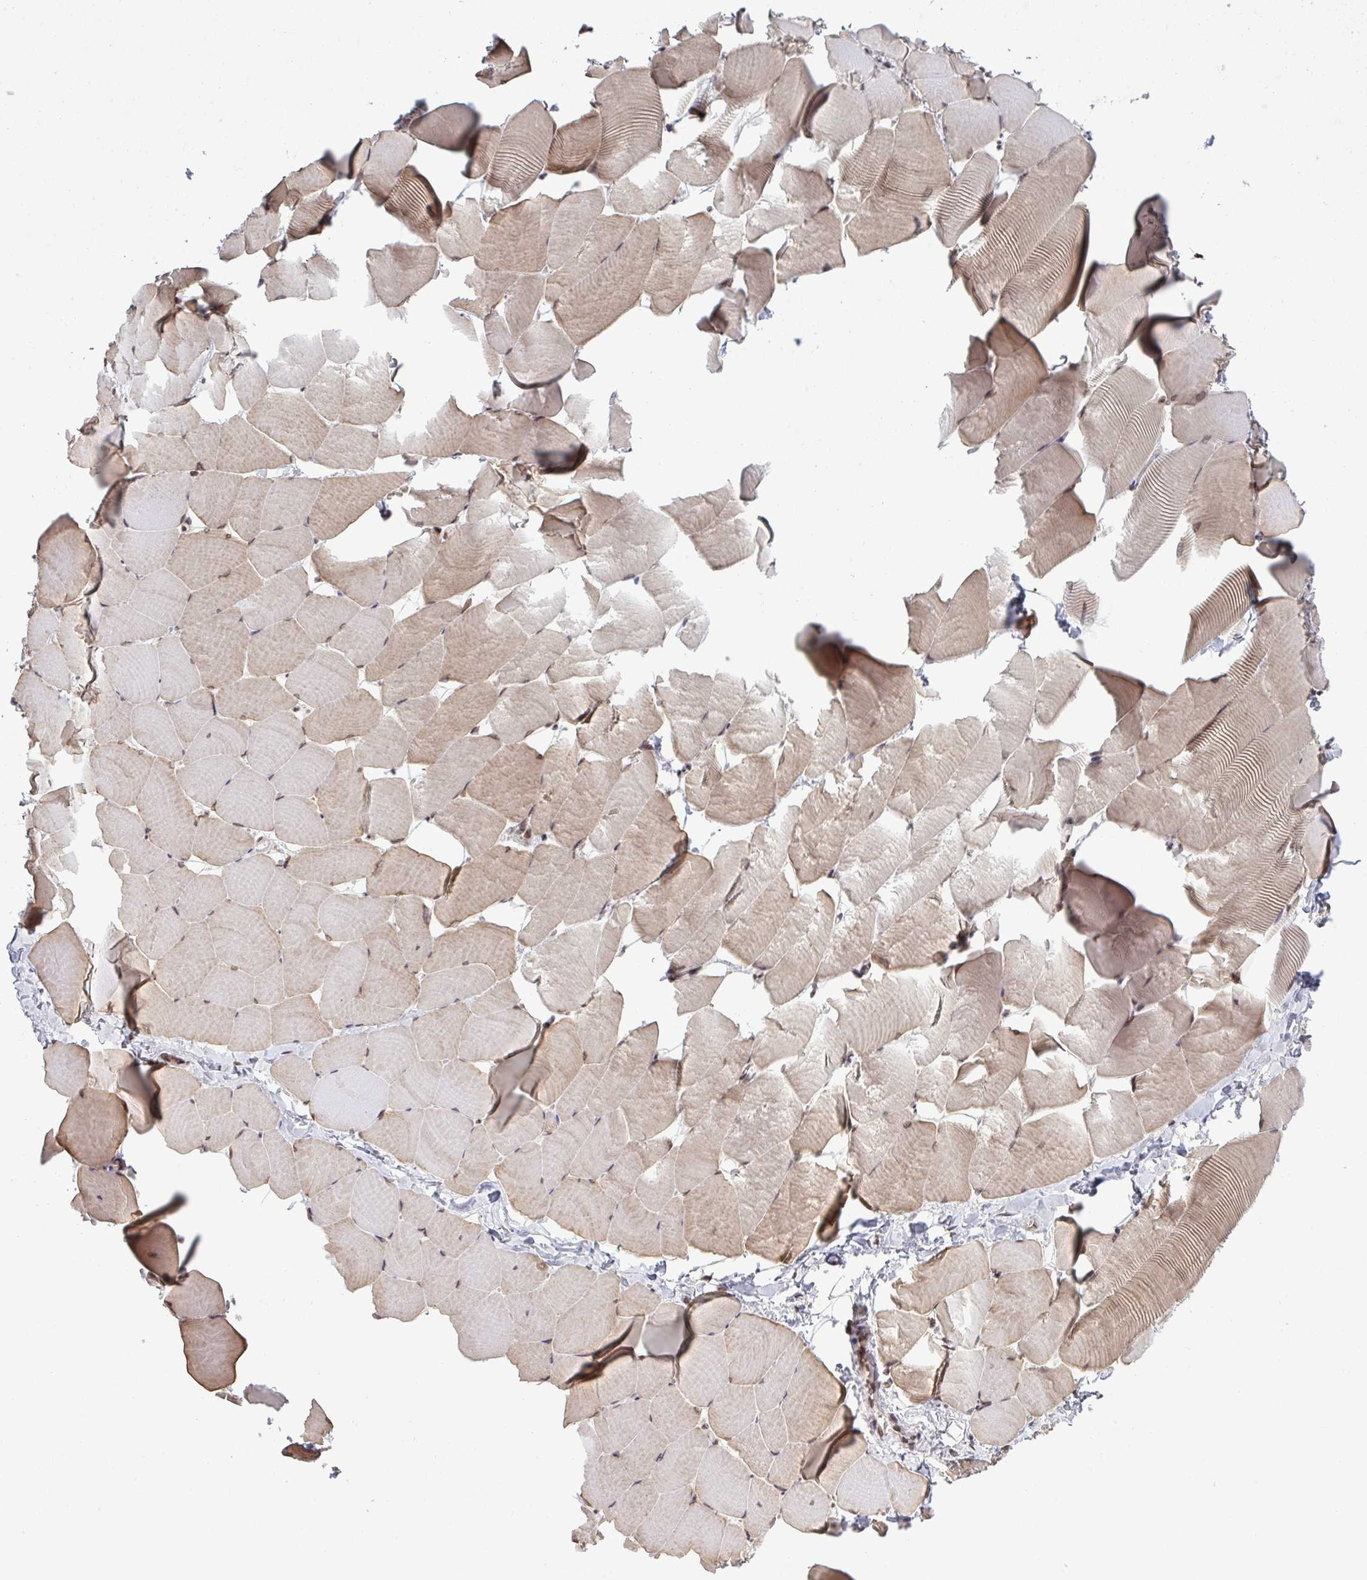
{"staining": {"intensity": "moderate", "quantity": ">75%", "location": "cytoplasmic/membranous,nuclear"}, "tissue": "skeletal muscle", "cell_type": "Myocytes", "image_type": "normal", "snomed": [{"axis": "morphology", "description": "Normal tissue, NOS"}, {"axis": "topography", "description": "Skeletal muscle"}], "caption": "A brown stain highlights moderate cytoplasmic/membranous,nuclear positivity of a protein in myocytes of unremarkable skeletal muscle. The staining was performed using DAB to visualize the protein expression in brown, while the nuclei were stained in blue with hematoxylin (Magnification: 20x).", "gene": "UXT", "patient": {"sex": "male", "age": 25}}